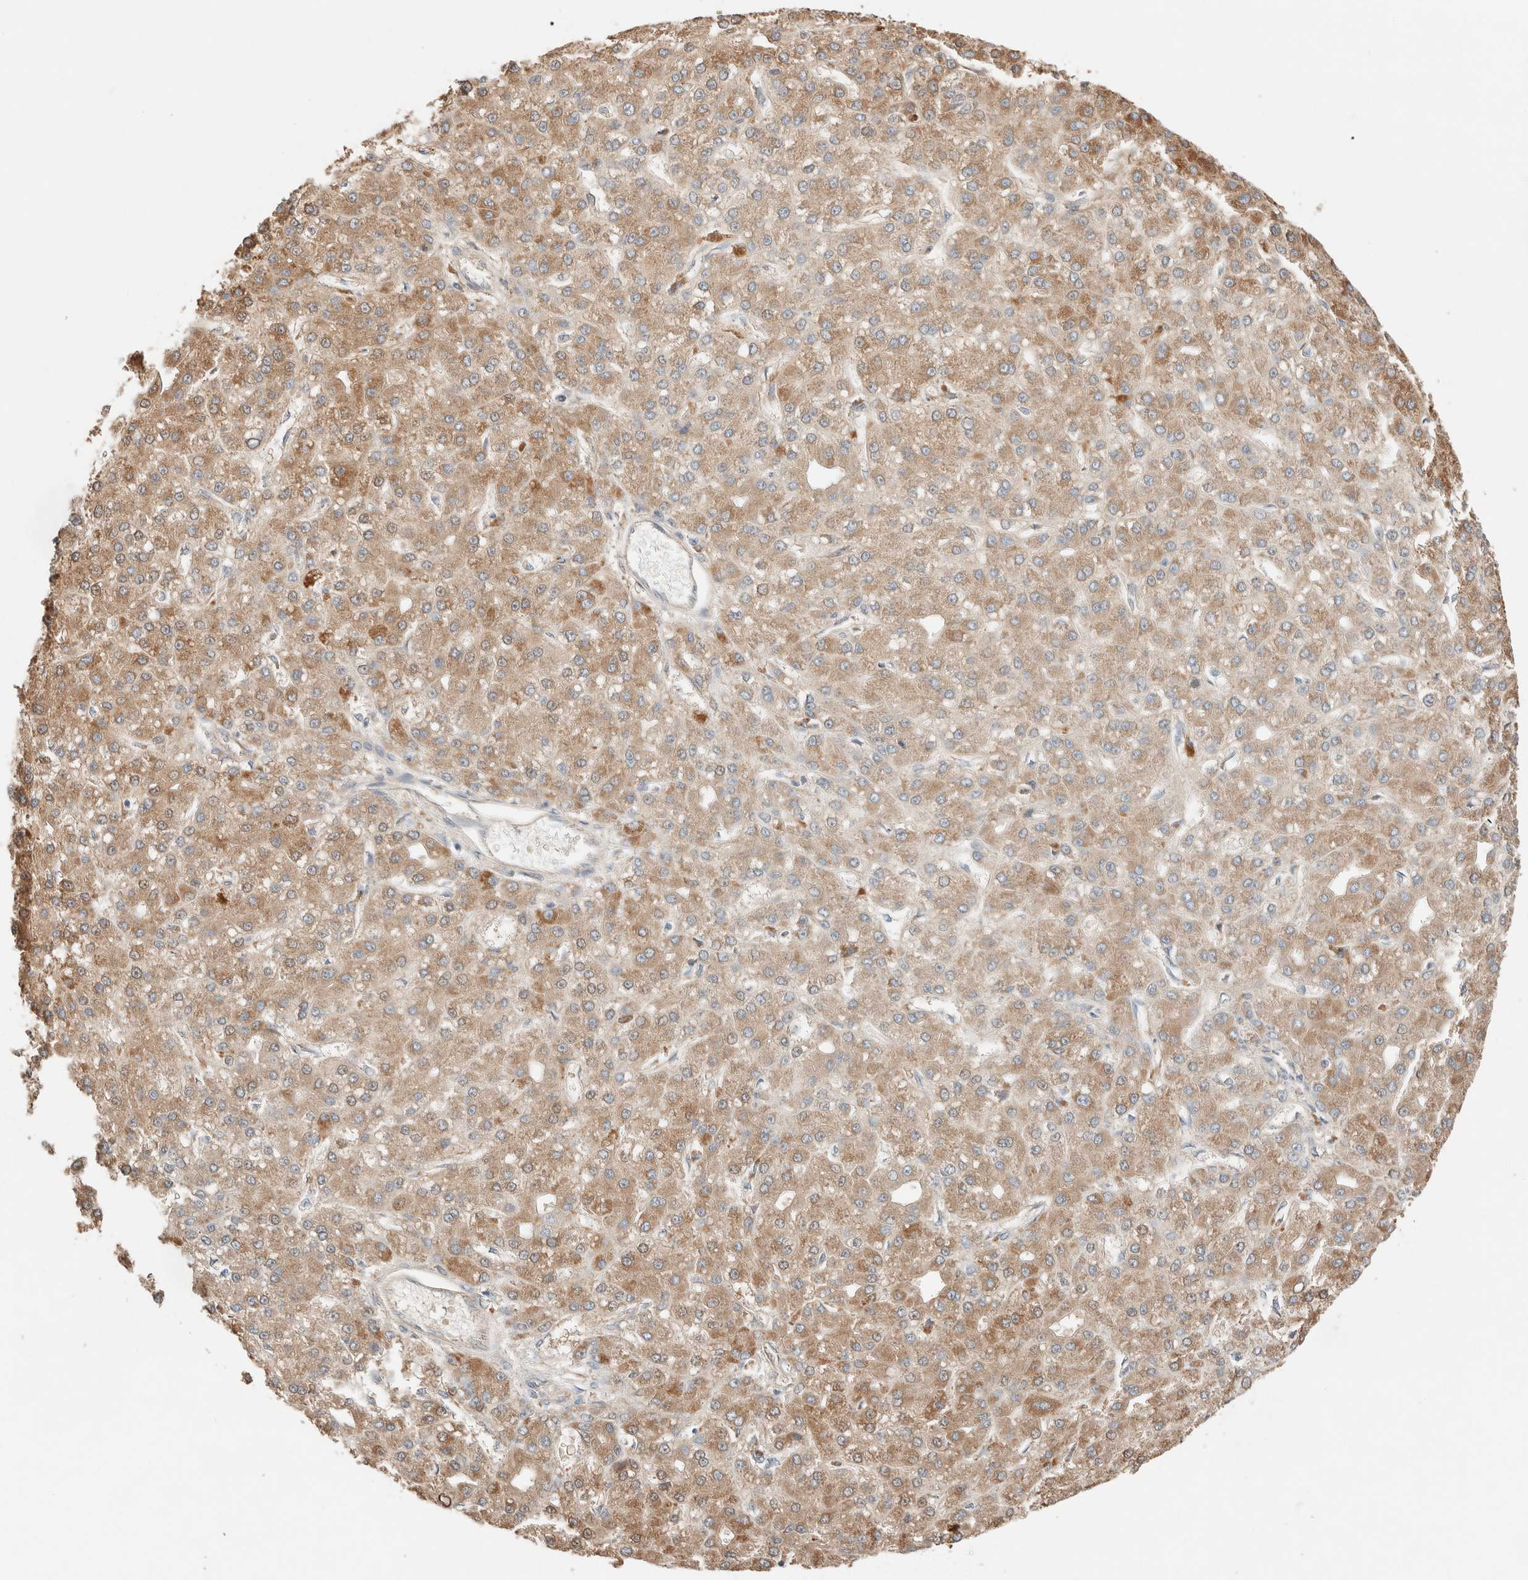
{"staining": {"intensity": "moderate", "quantity": ">75%", "location": "cytoplasmic/membranous"}, "tissue": "liver cancer", "cell_type": "Tumor cells", "image_type": "cancer", "snomed": [{"axis": "morphology", "description": "Carcinoma, Hepatocellular, NOS"}, {"axis": "topography", "description": "Liver"}], "caption": "A medium amount of moderate cytoplasmic/membranous staining is appreciated in approximately >75% of tumor cells in liver hepatocellular carcinoma tissue.", "gene": "TUBD1", "patient": {"sex": "male", "age": 67}}